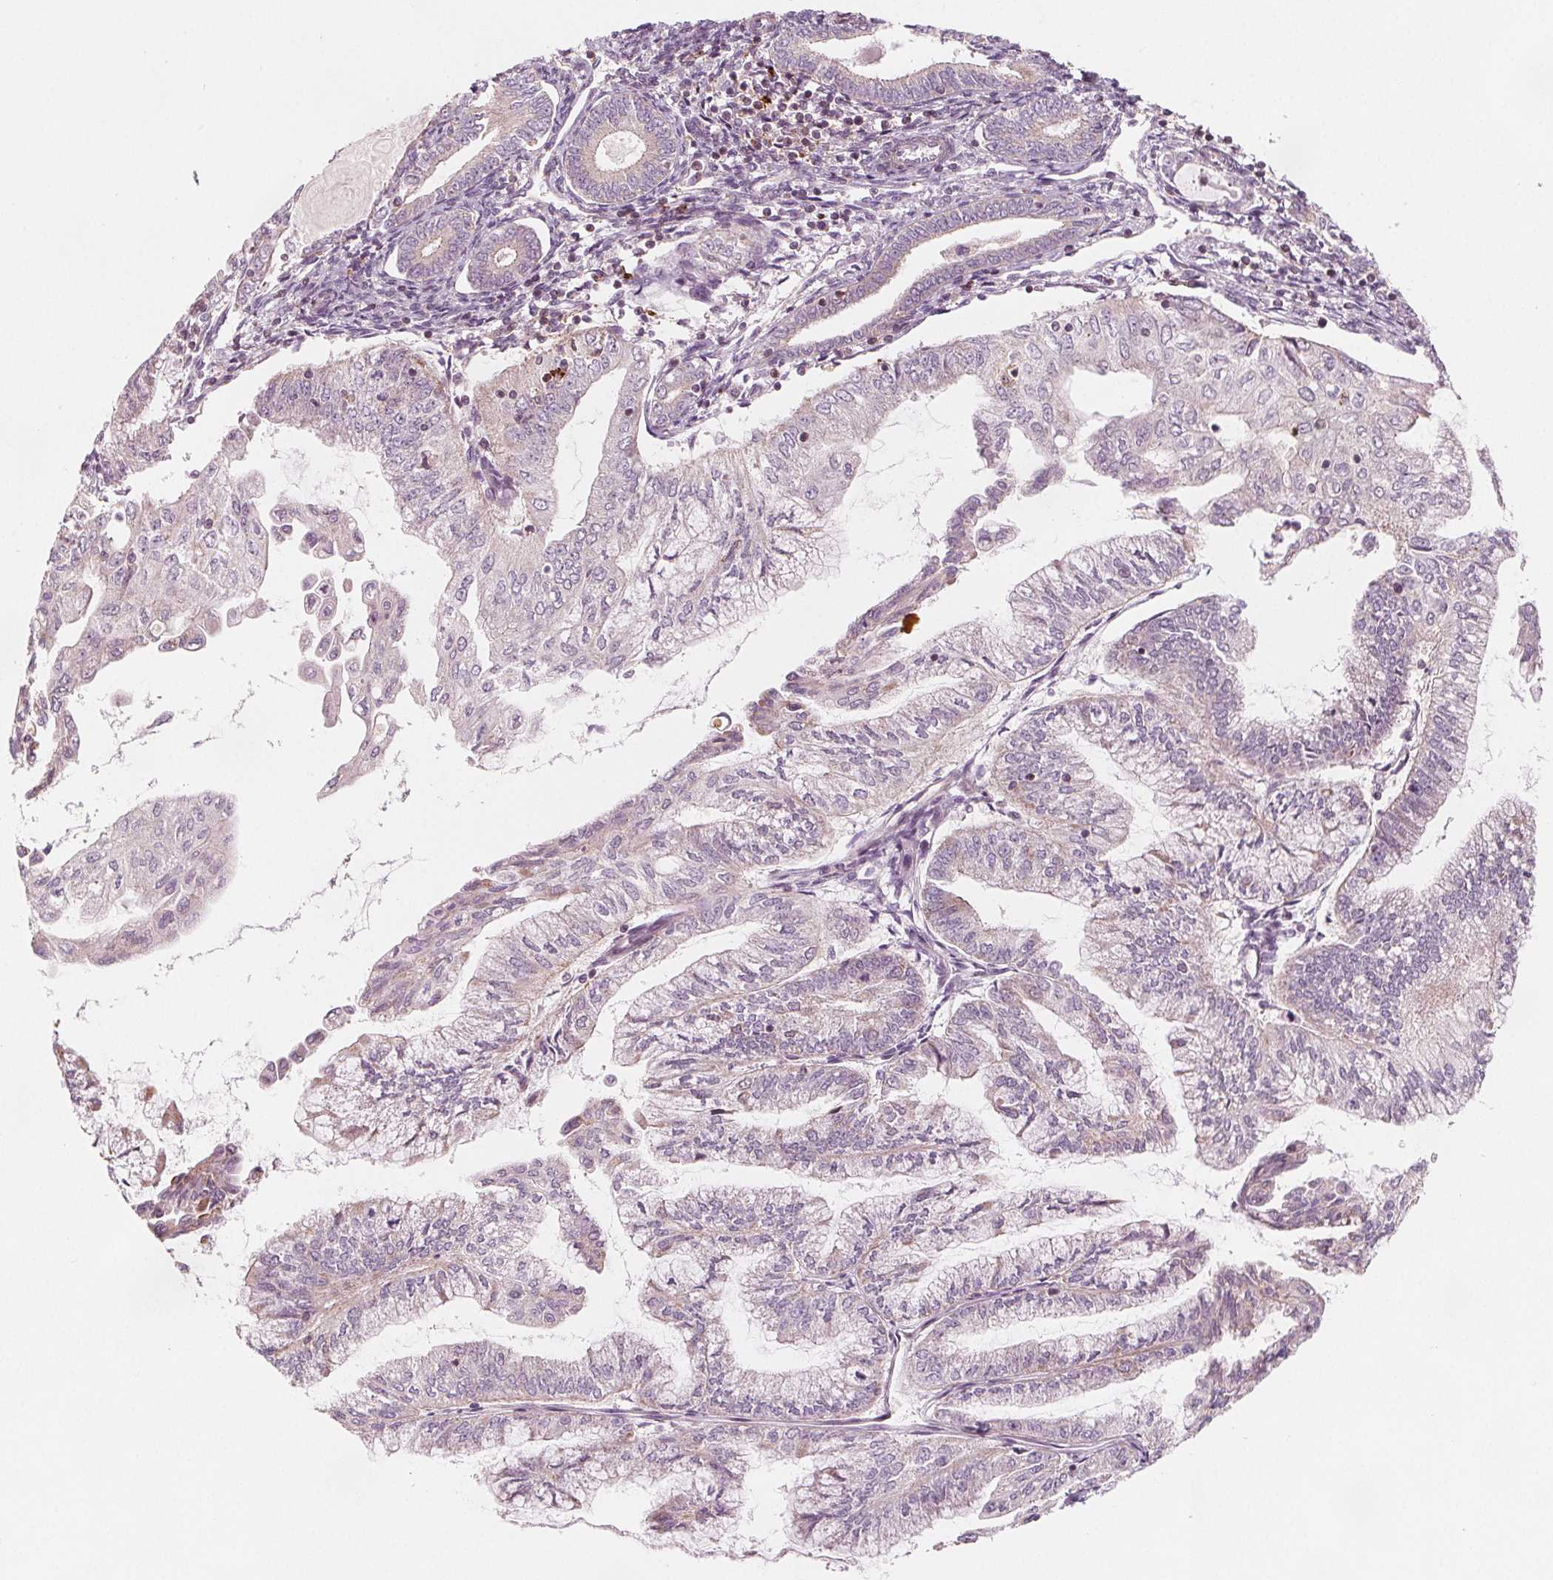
{"staining": {"intensity": "negative", "quantity": "none", "location": "none"}, "tissue": "endometrial cancer", "cell_type": "Tumor cells", "image_type": "cancer", "snomed": [{"axis": "morphology", "description": "Adenocarcinoma, NOS"}, {"axis": "topography", "description": "Endometrium"}], "caption": "The micrograph displays no significant positivity in tumor cells of endometrial adenocarcinoma.", "gene": "ADAM33", "patient": {"sex": "female", "age": 55}}